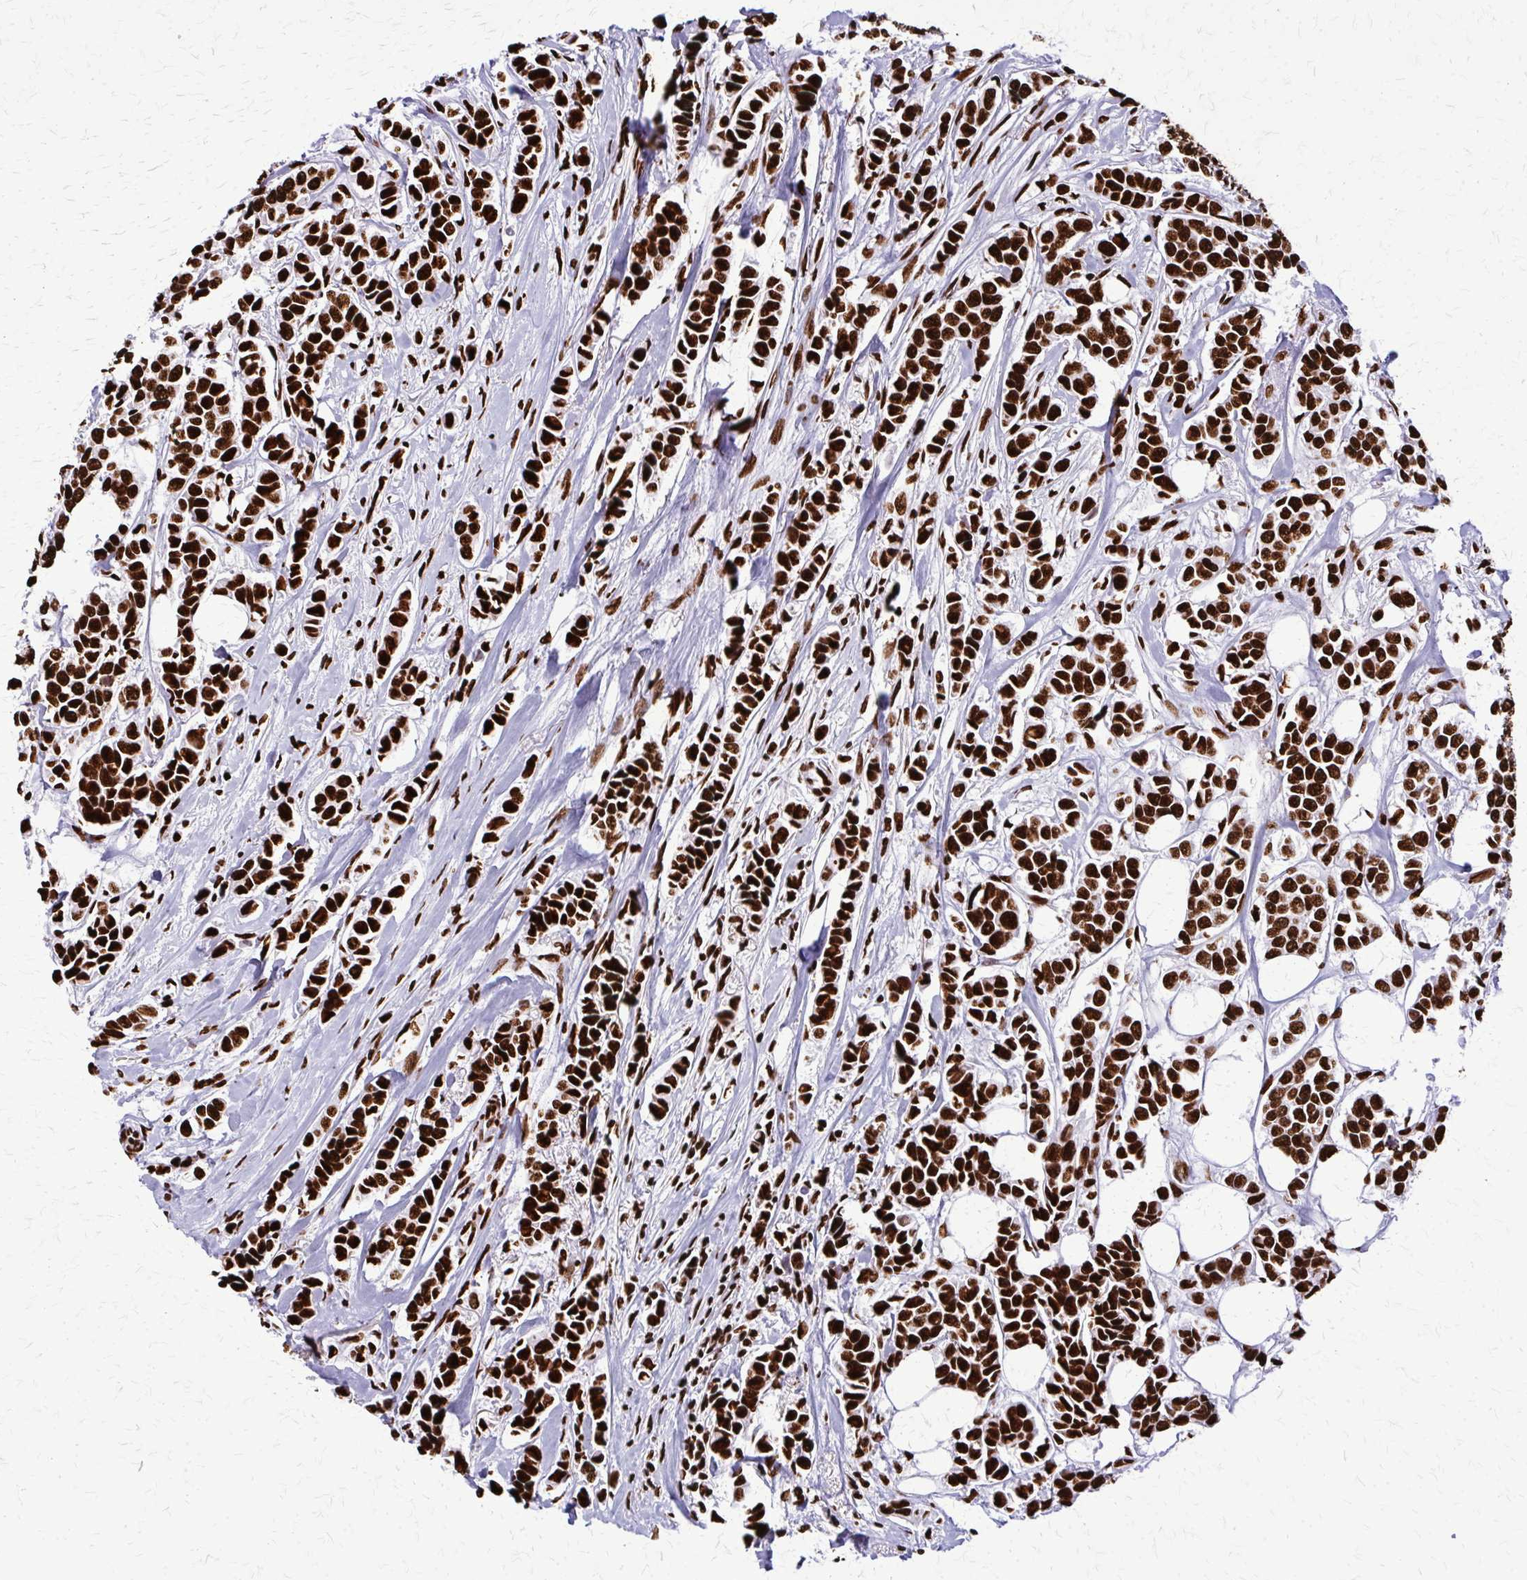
{"staining": {"intensity": "strong", "quantity": ">75%", "location": "nuclear"}, "tissue": "breast cancer", "cell_type": "Tumor cells", "image_type": "cancer", "snomed": [{"axis": "morphology", "description": "Duct carcinoma"}, {"axis": "topography", "description": "Breast"}], "caption": "This is a micrograph of immunohistochemistry (IHC) staining of breast cancer, which shows strong staining in the nuclear of tumor cells.", "gene": "SFPQ", "patient": {"sex": "female", "age": 84}}